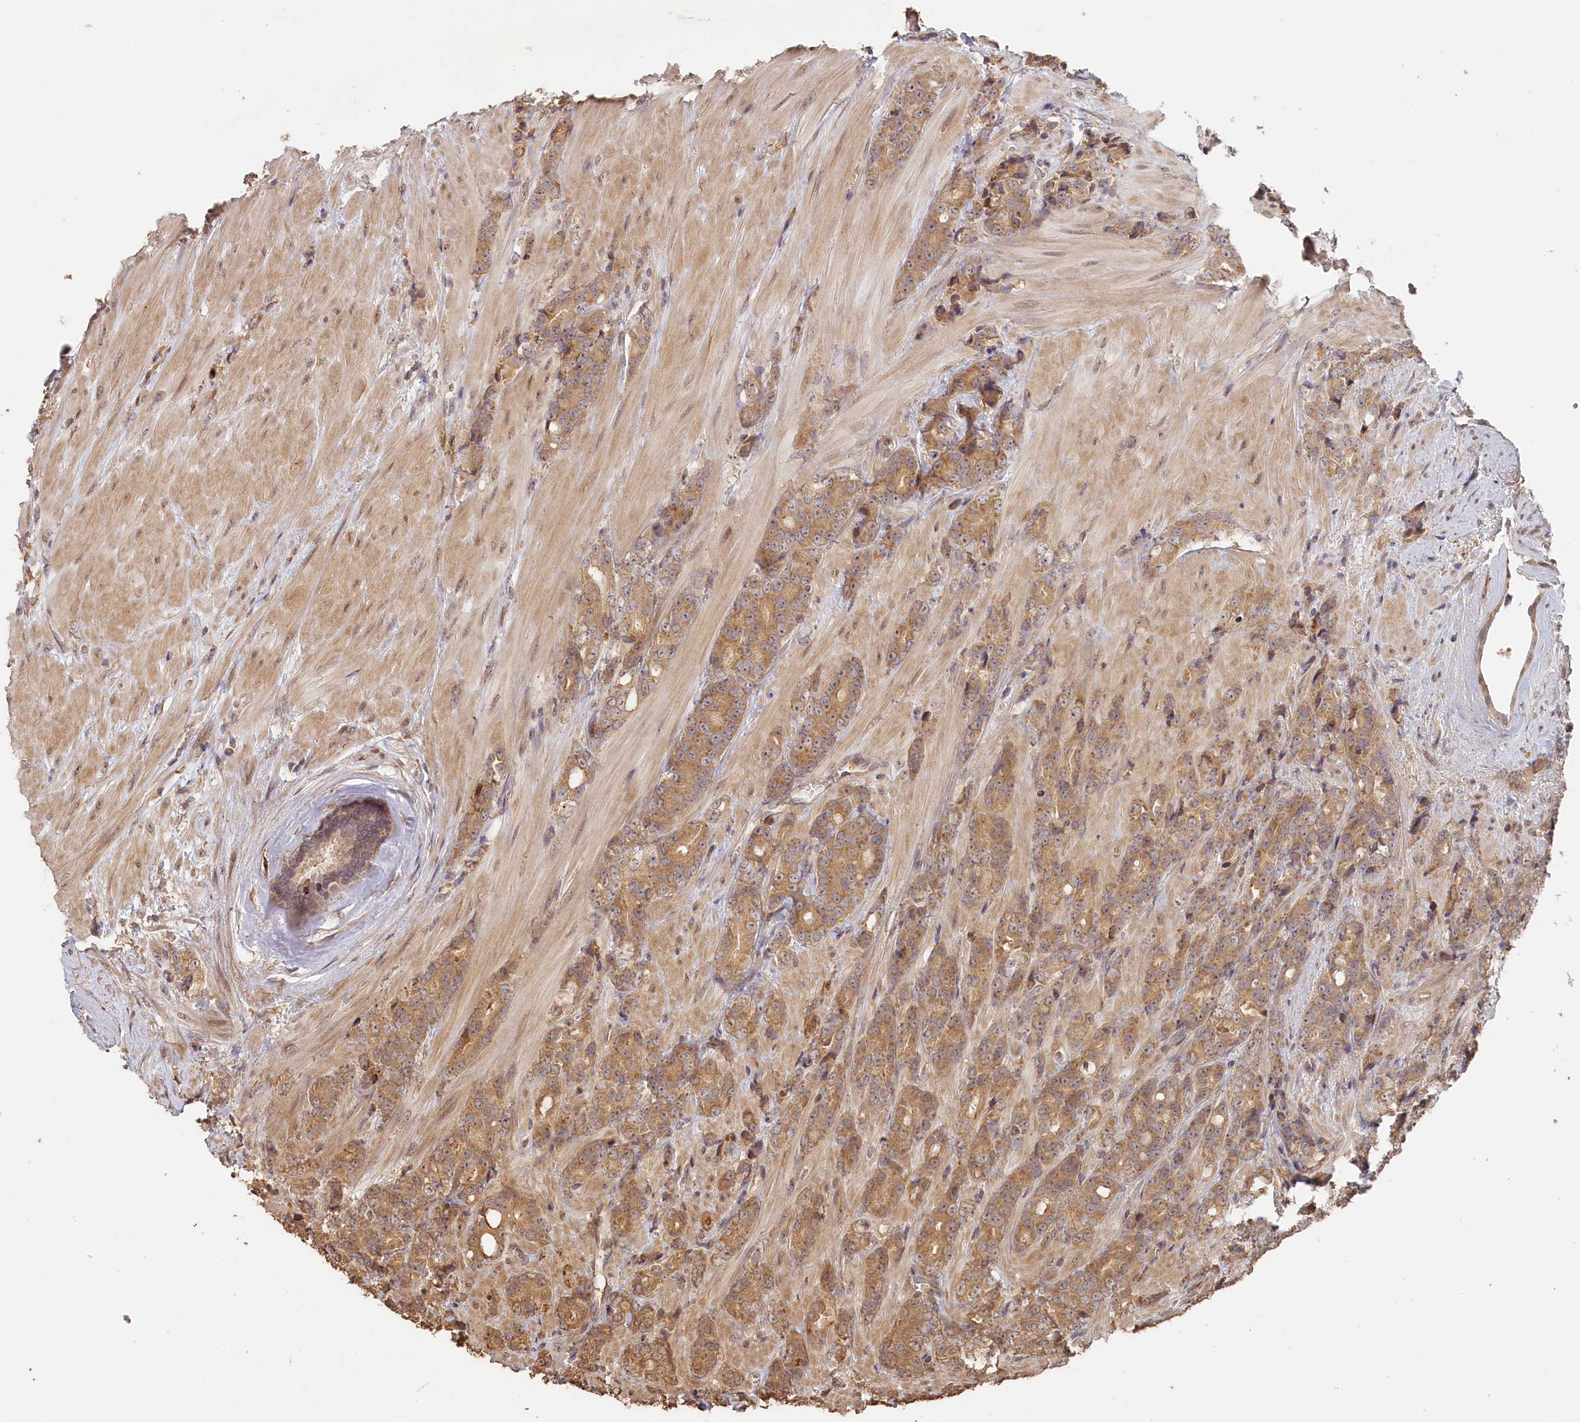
{"staining": {"intensity": "moderate", "quantity": ">75%", "location": "cytoplasmic/membranous"}, "tissue": "prostate cancer", "cell_type": "Tumor cells", "image_type": "cancer", "snomed": [{"axis": "morphology", "description": "Adenocarcinoma, High grade"}, {"axis": "topography", "description": "Prostate"}], "caption": "A brown stain highlights moderate cytoplasmic/membranous staining of a protein in prostate high-grade adenocarcinoma tumor cells. (Brightfield microscopy of DAB IHC at high magnification).", "gene": "STX16", "patient": {"sex": "male", "age": 62}}